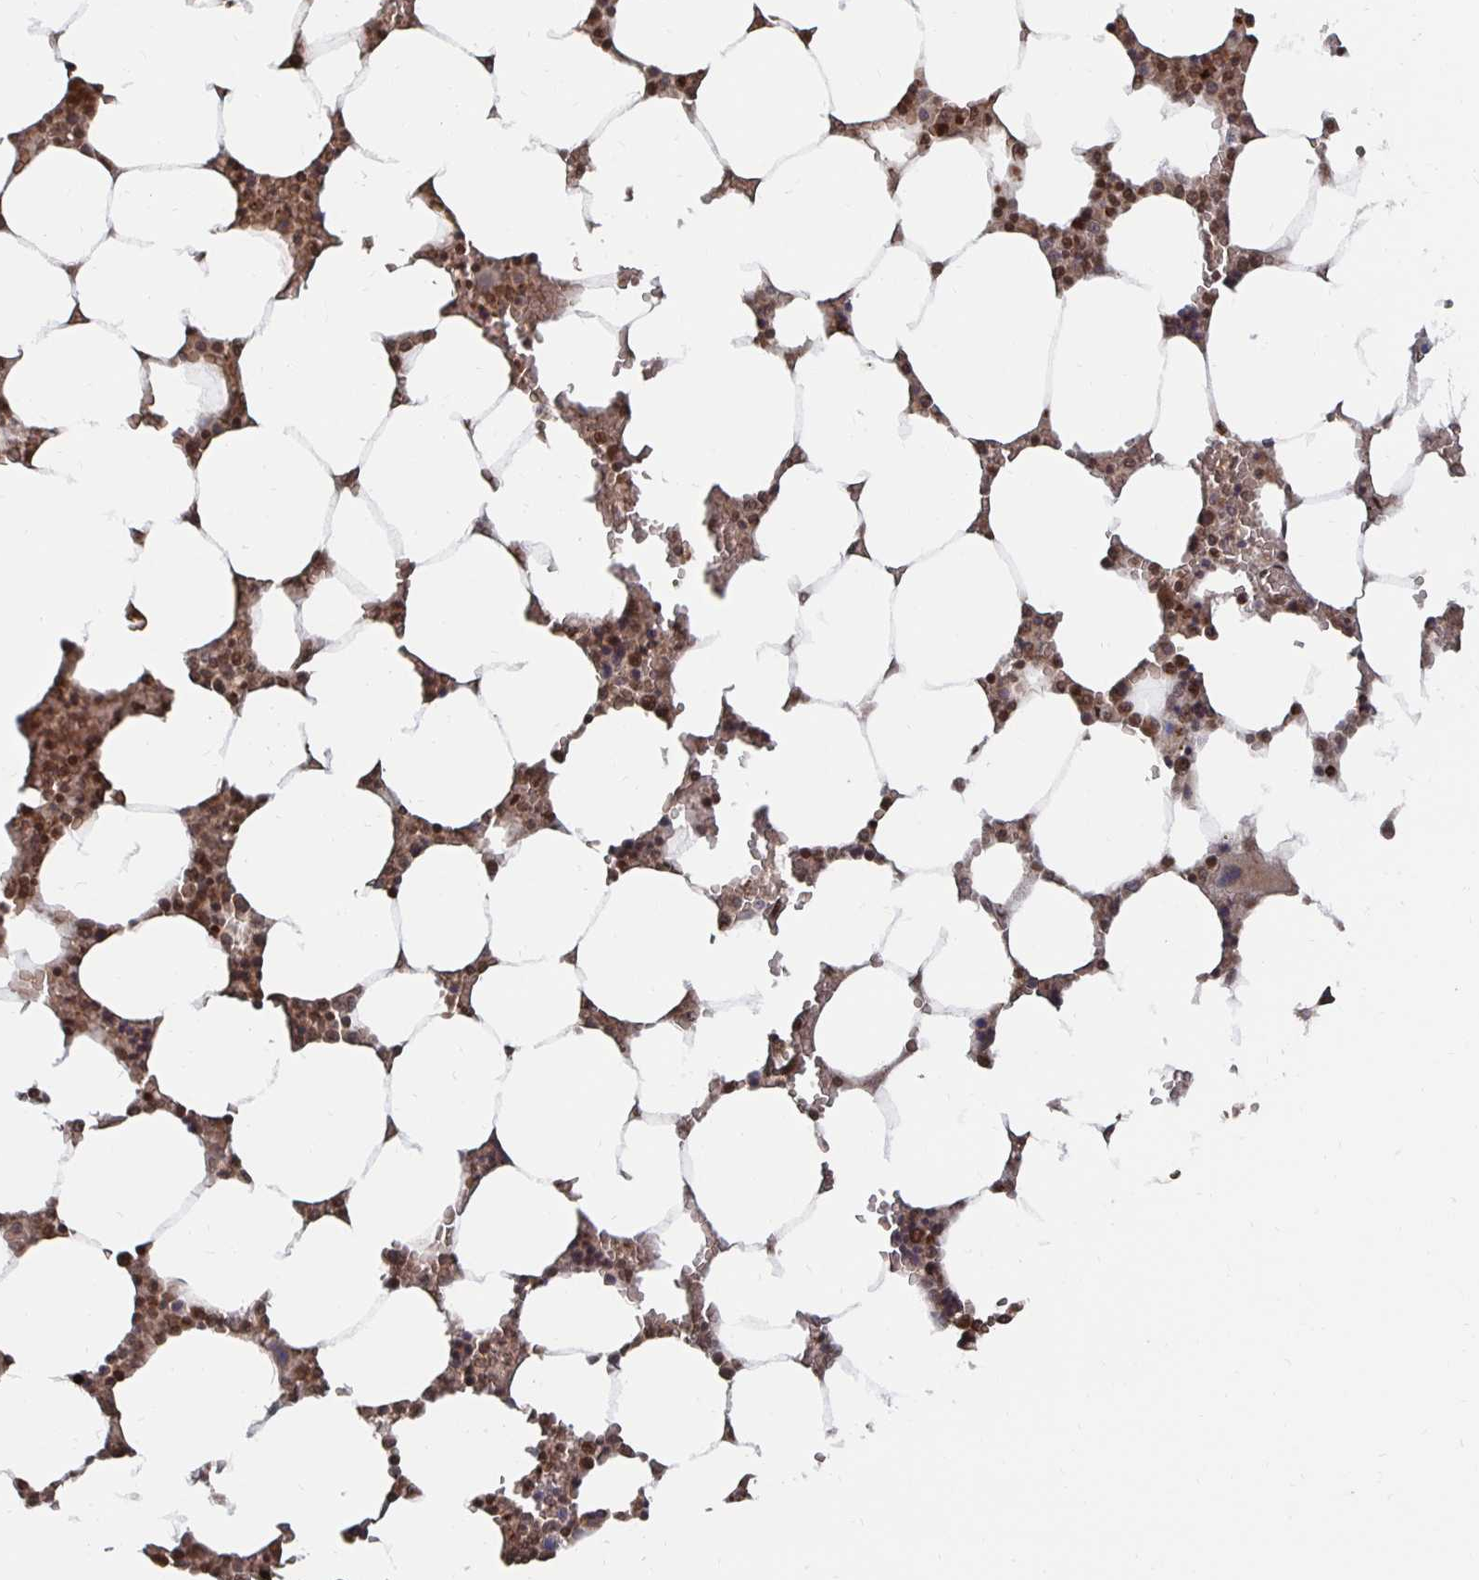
{"staining": {"intensity": "moderate", "quantity": ">75%", "location": "nuclear"}, "tissue": "bone marrow", "cell_type": "Hematopoietic cells", "image_type": "normal", "snomed": [{"axis": "morphology", "description": "Normal tissue, NOS"}, {"axis": "topography", "description": "Bone marrow"}], "caption": "Immunohistochemistry (DAB (3,3'-diaminobenzidine)) staining of benign bone marrow reveals moderate nuclear protein expression in approximately >75% of hematopoietic cells. Nuclei are stained in blue.", "gene": "GTF3C6", "patient": {"sex": "male", "age": 64}}